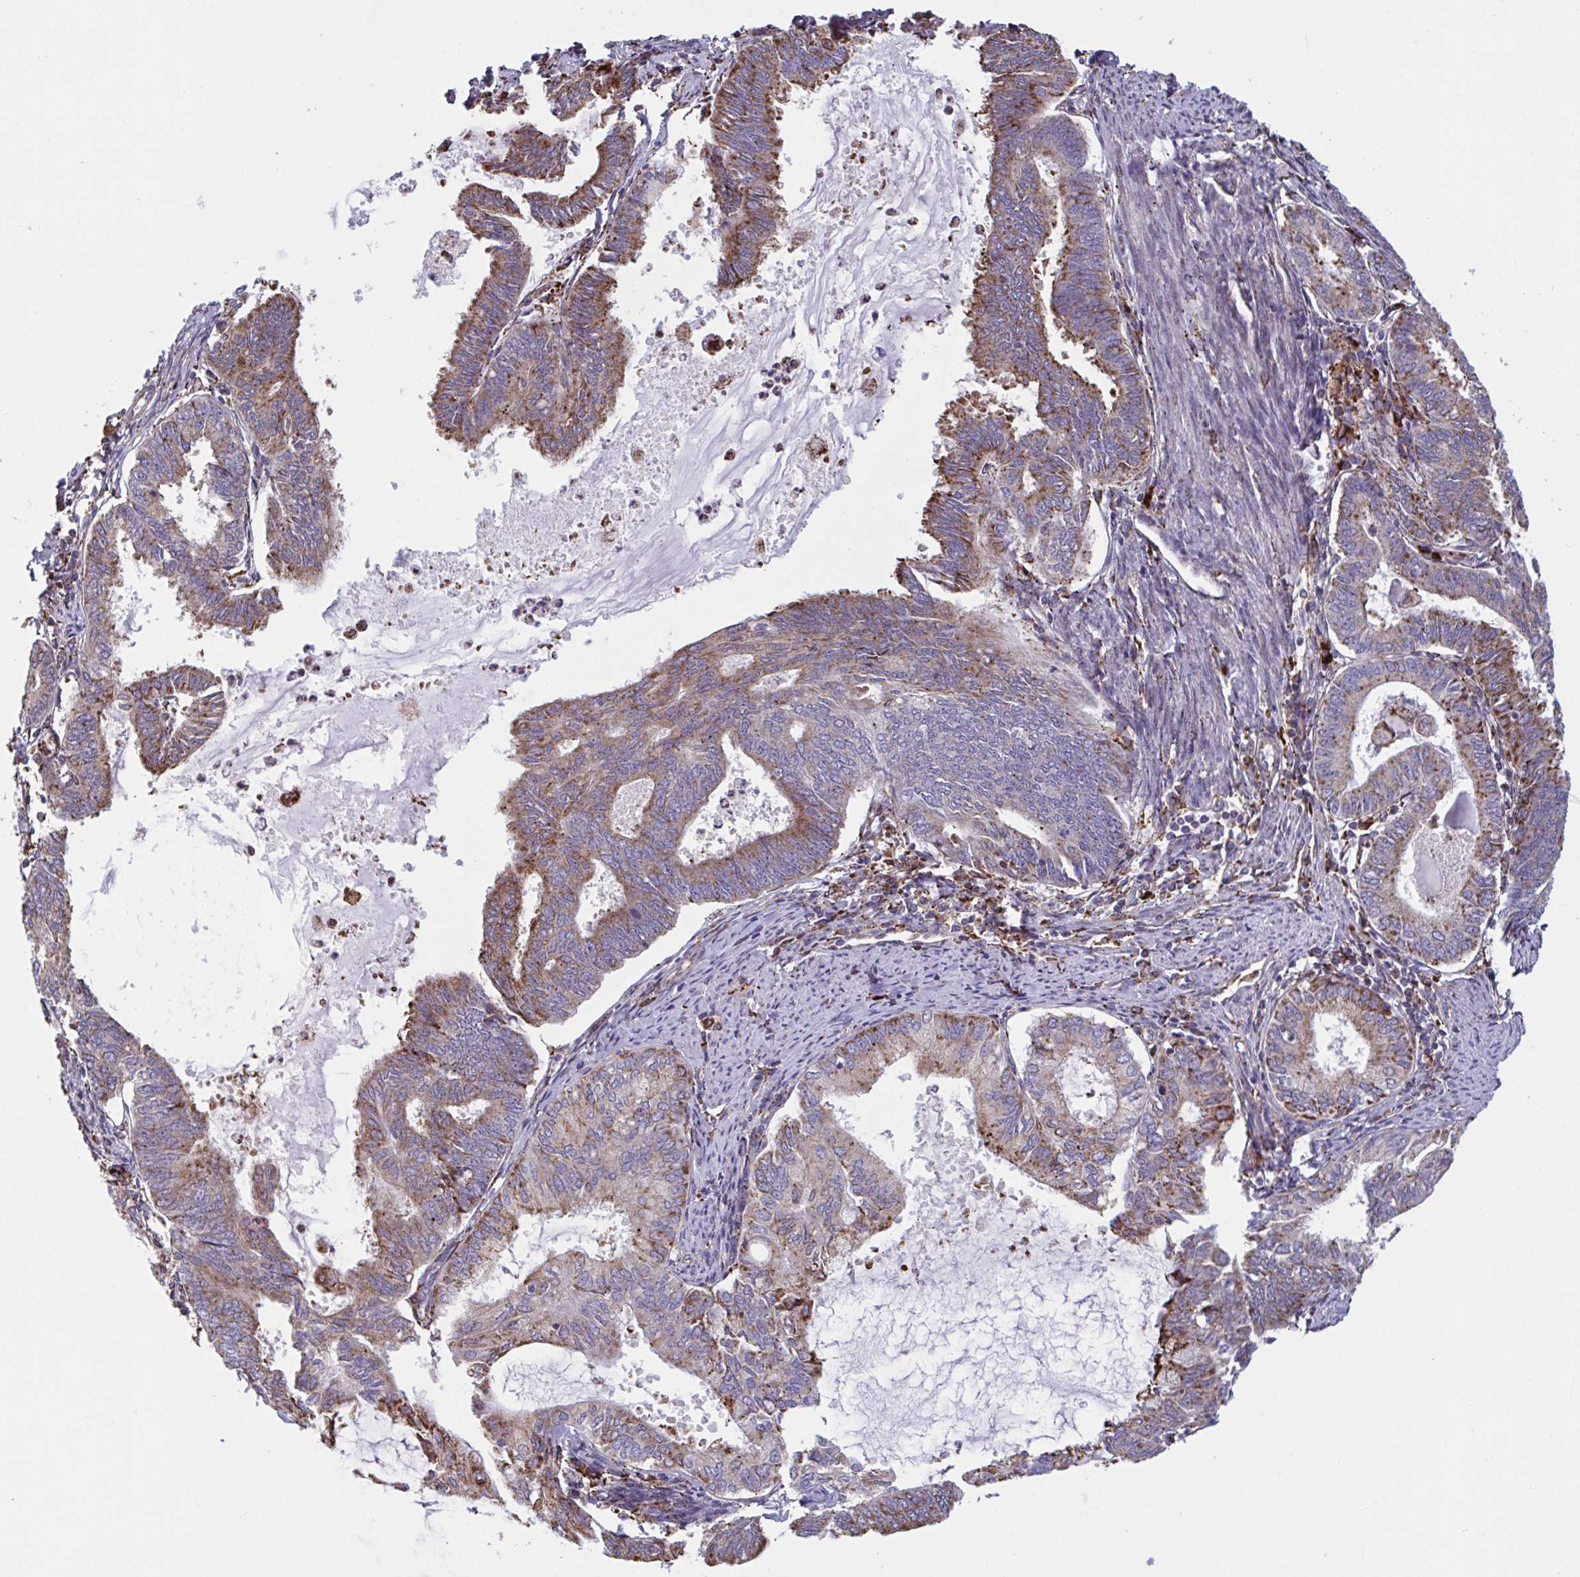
{"staining": {"intensity": "moderate", "quantity": "25%-75%", "location": "cytoplasmic/membranous"}, "tissue": "endometrial cancer", "cell_type": "Tumor cells", "image_type": "cancer", "snomed": [{"axis": "morphology", "description": "Adenocarcinoma, NOS"}, {"axis": "topography", "description": "Endometrium"}], "caption": "IHC histopathology image of neoplastic tissue: human endometrial cancer stained using IHC exhibits medium levels of moderate protein expression localized specifically in the cytoplasmic/membranous of tumor cells, appearing as a cytoplasmic/membranous brown color.", "gene": "PEAK3", "patient": {"sex": "female", "age": 86}}